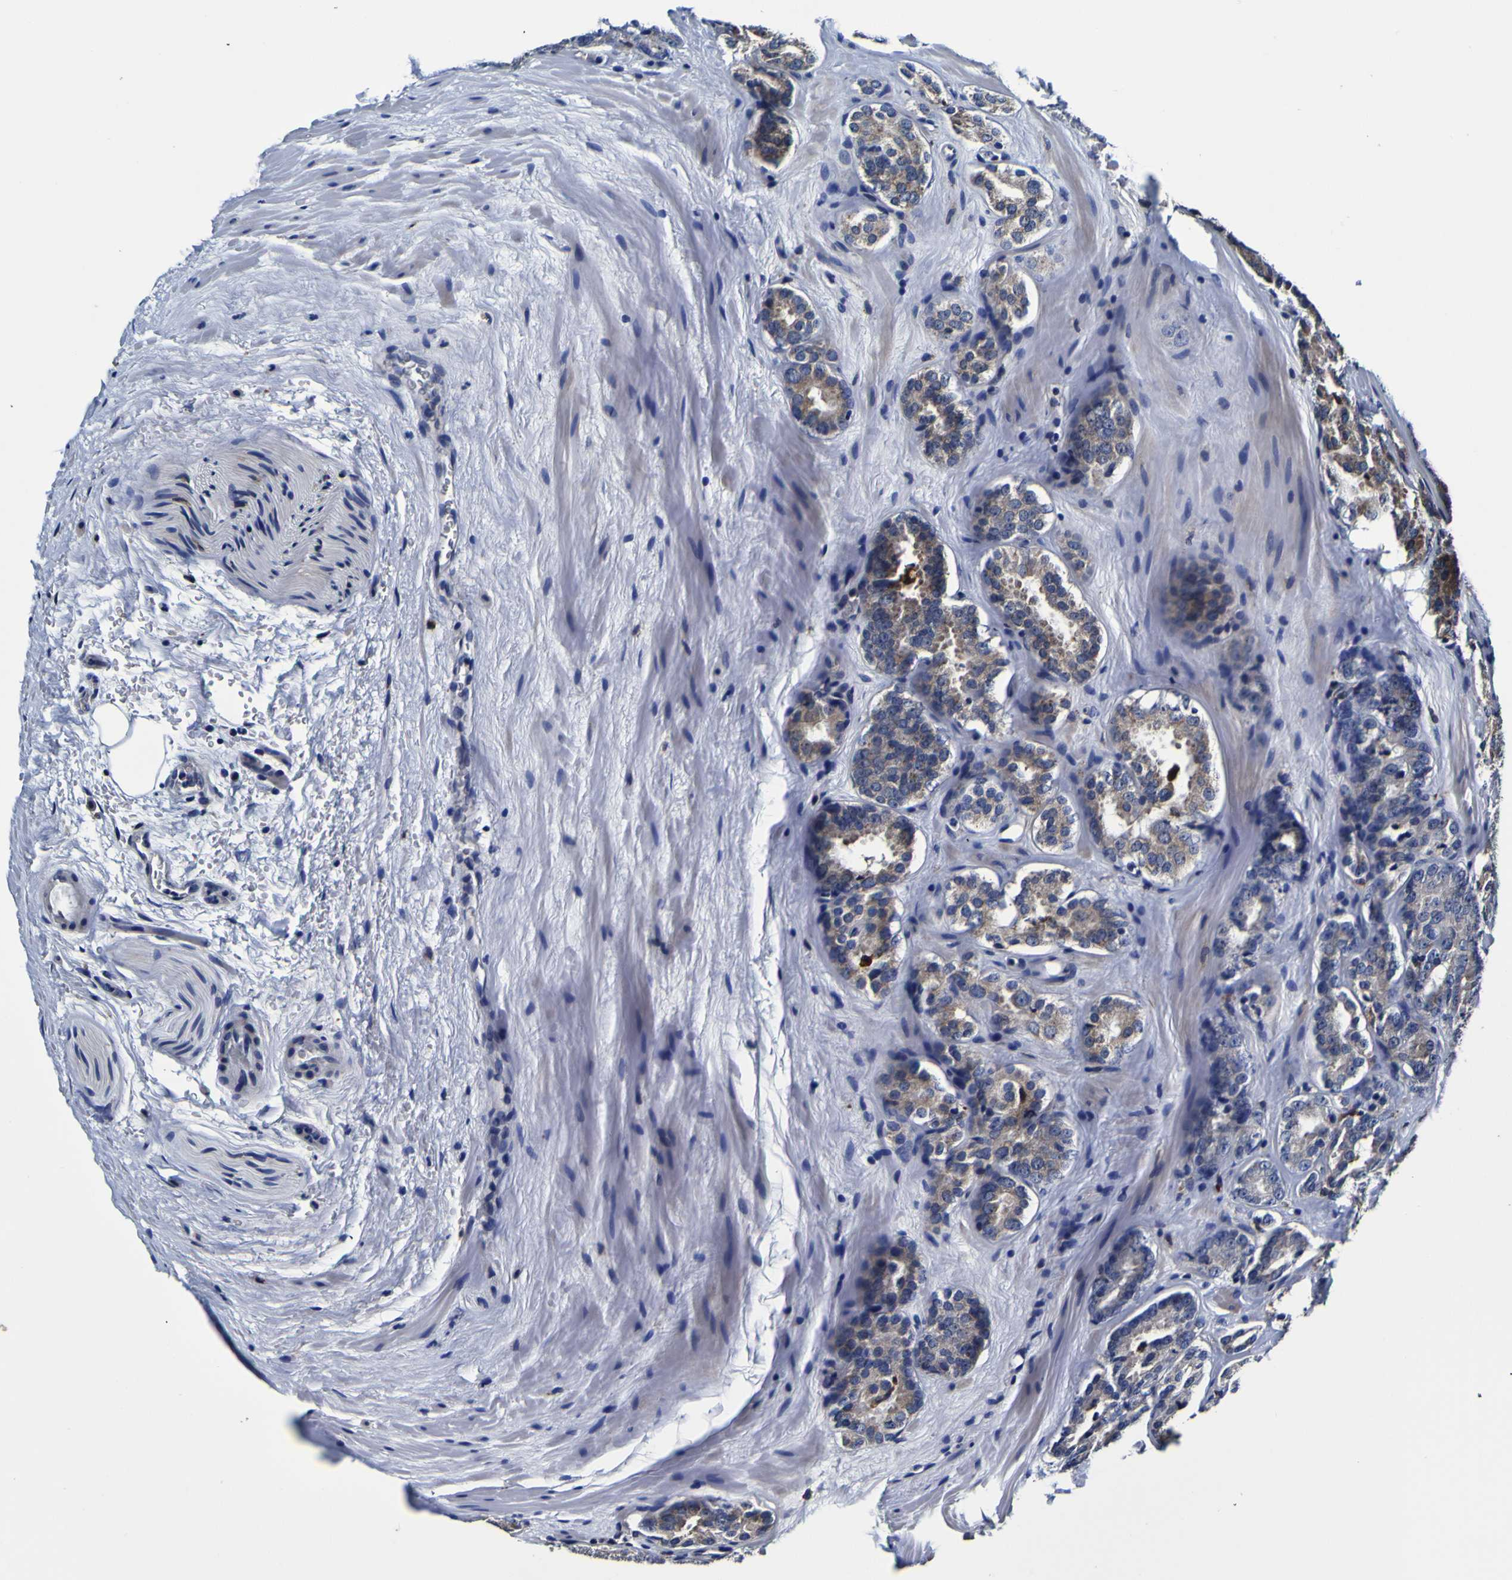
{"staining": {"intensity": "weak", "quantity": "25%-75%", "location": "cytoplasmic/membranous"}, "tissue": "prostate cancer", "cell_type": "Tumor cells", "image_type": "cancer", "snomed": [{"axis": "morphology", "description": "Adenocarcinoma, High grade"}, {"axis": "topography", "description": "Prostate"}], "caption": "Immunohistochemistry micrograph of neoplastic tissue: human high-grade adenocarcinoma (prostate) stained using IHC demonstrates low levels of weak protein expression localized specifically in the cytoplasmic/membranous of tumor cells, appearing as a cytoplasmic/membranous brown color.", "gene": "GPX1", "patient": {"sex": "male", "age": 64}}